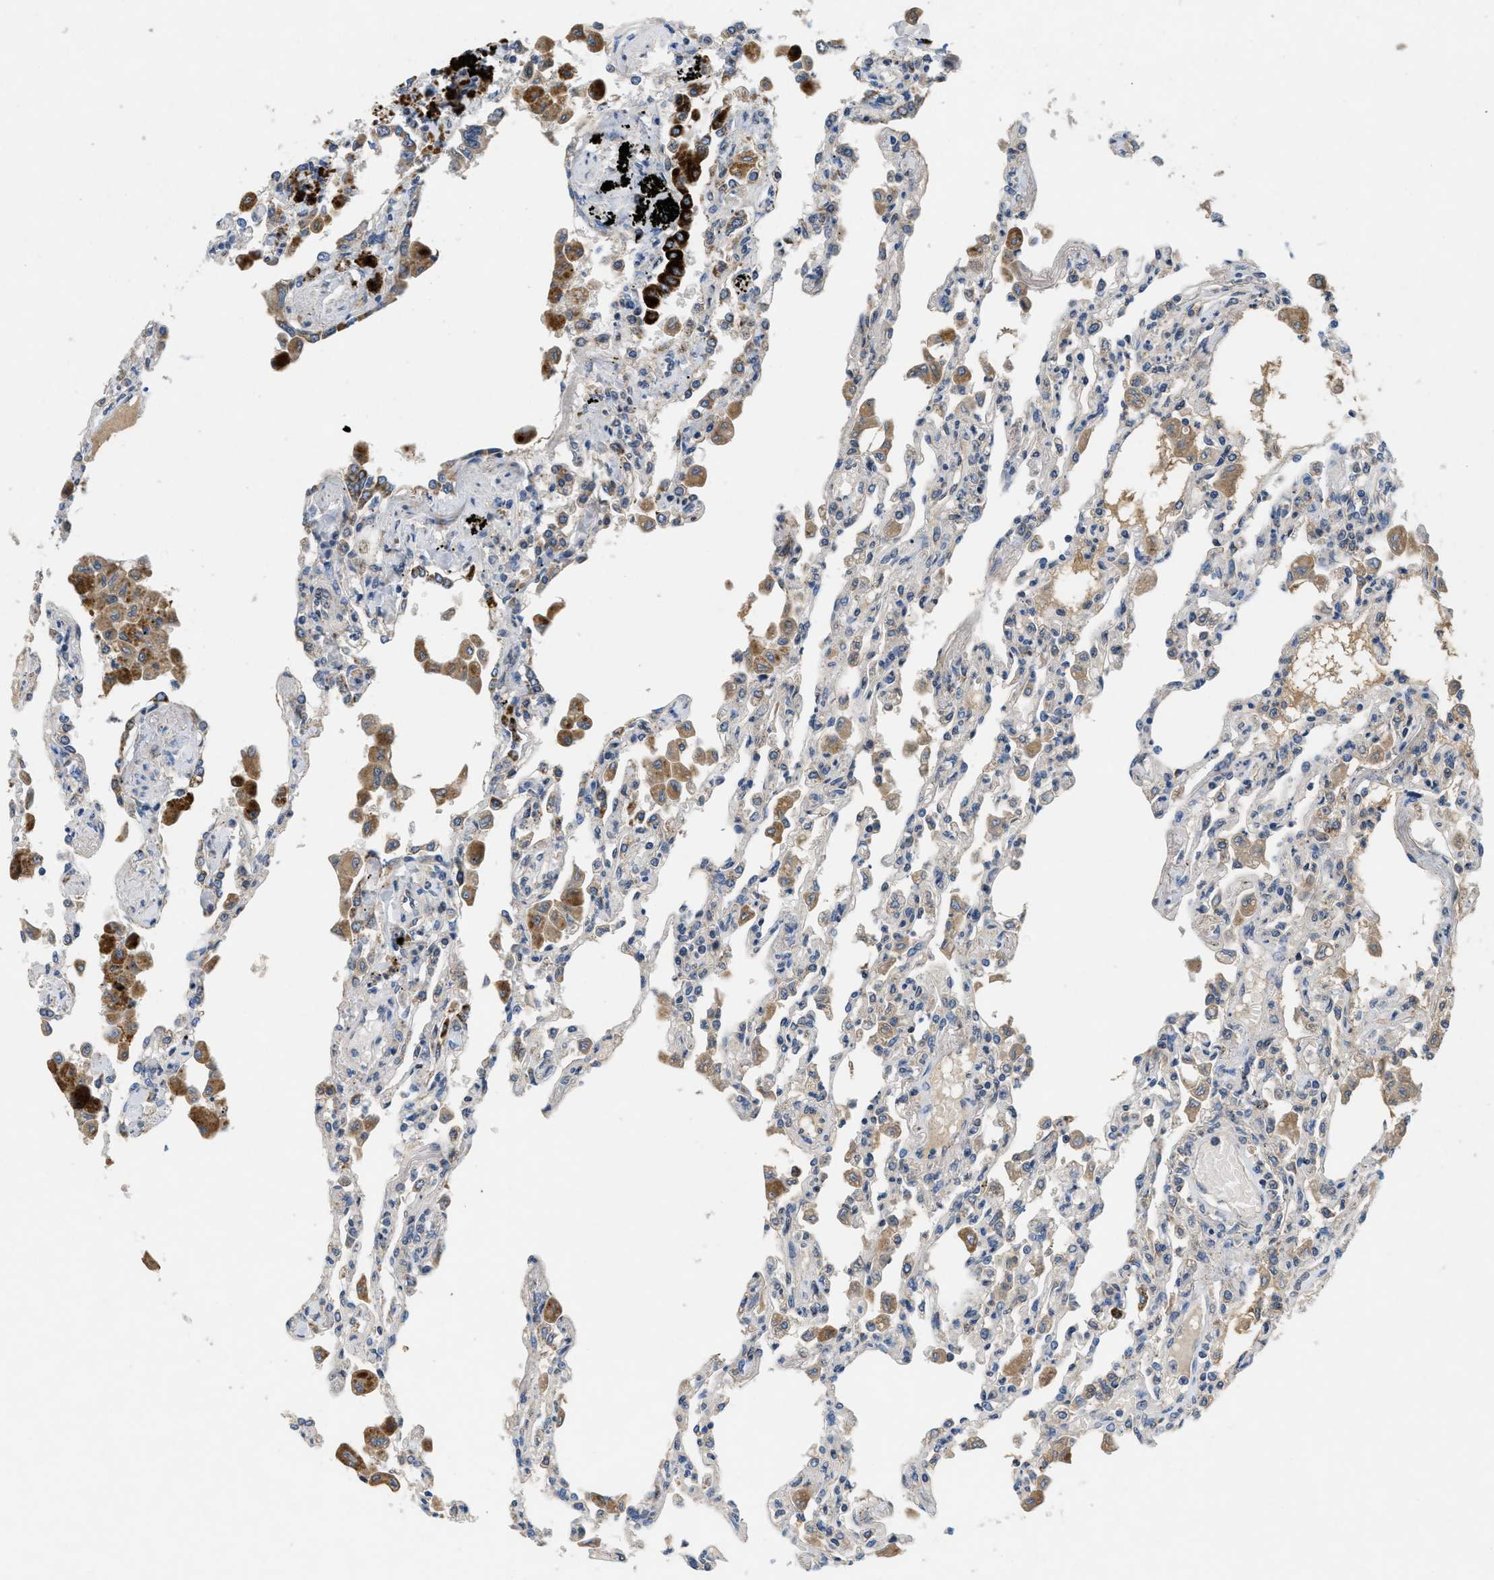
{"staining": {"intensity": "negative", "quantity": "none", "location": "none"}, "tissue": "lung", "cell_type": "Alveolar cells", "image_type": "normal", "snomed": [{"axis": "morphology", "description": "Normal tissue, NOS"}, {"axis": "topography", "description": "Bronchus"}, {"axis": "topography", "description": "Lung"}], "caption": "Alveolar cells show no significant expression in benign lung.", "gene": "PNKD", "patient": {"sex": "female", "age": 49}}